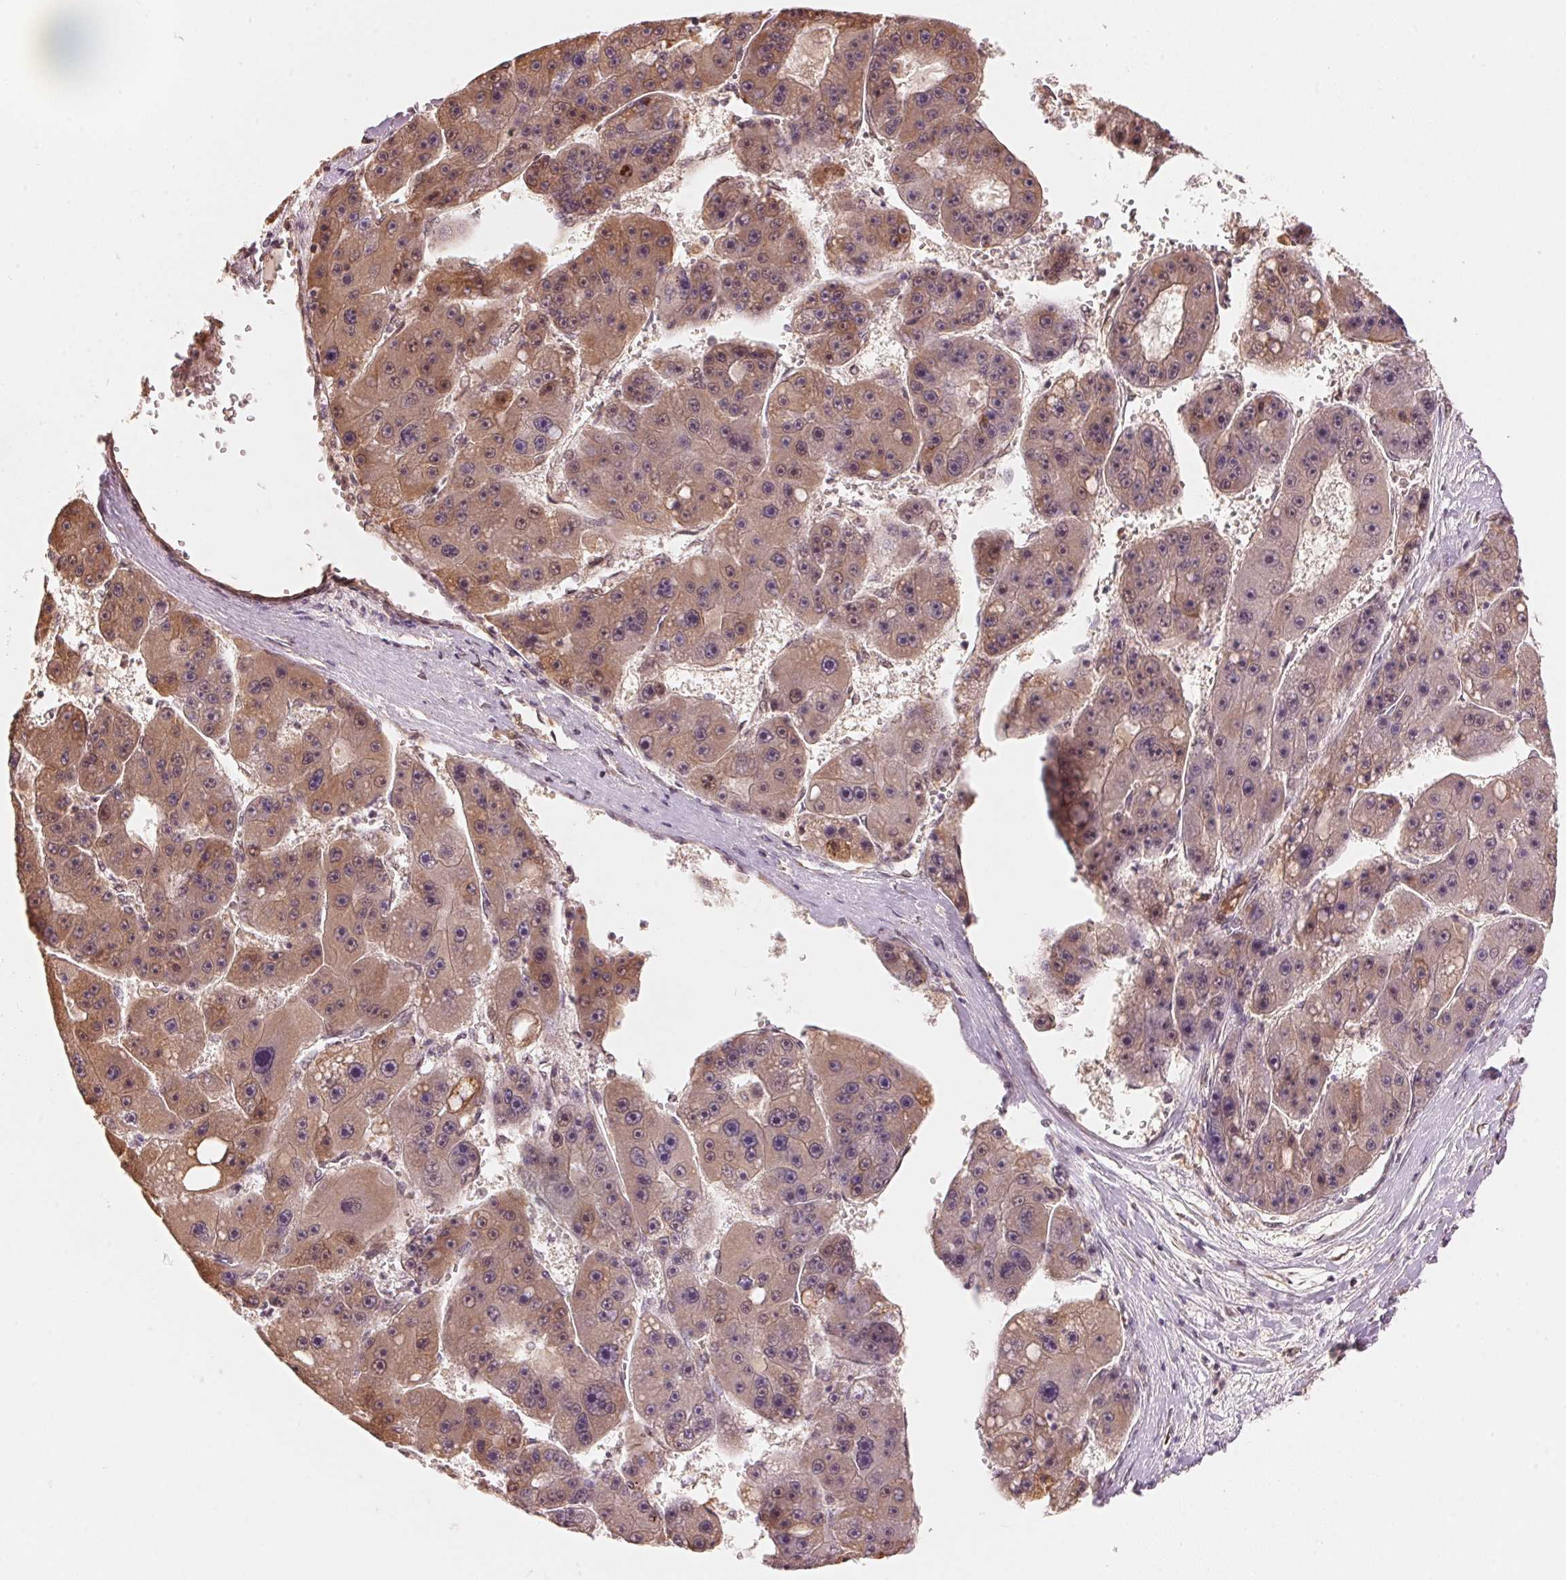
{"staining": {"intensity": "weak", "quantity": "25%-75%", "location": "cytoplasmic/membranous"}, "tissue": "liver cancer", "cell_type": "Tumor cells", "image_type": "cancer", "snomed": [{"axis": "morphology", "description": "Carcinoma, Hepatocellular, NOS"}, {"axis": "topography", "description": "Liver"}], "caption": "Immunohistochemical staining of human liver cancer exhibits low levels of weak cytoplasmic/membranous protein expression in approximately 25%-75% of tumor cells. (brown staining indicates protein expression, while blue staining denotes nuclei).", "gene": "PRKN", "patient": {"sex": "female", "age": 61}}